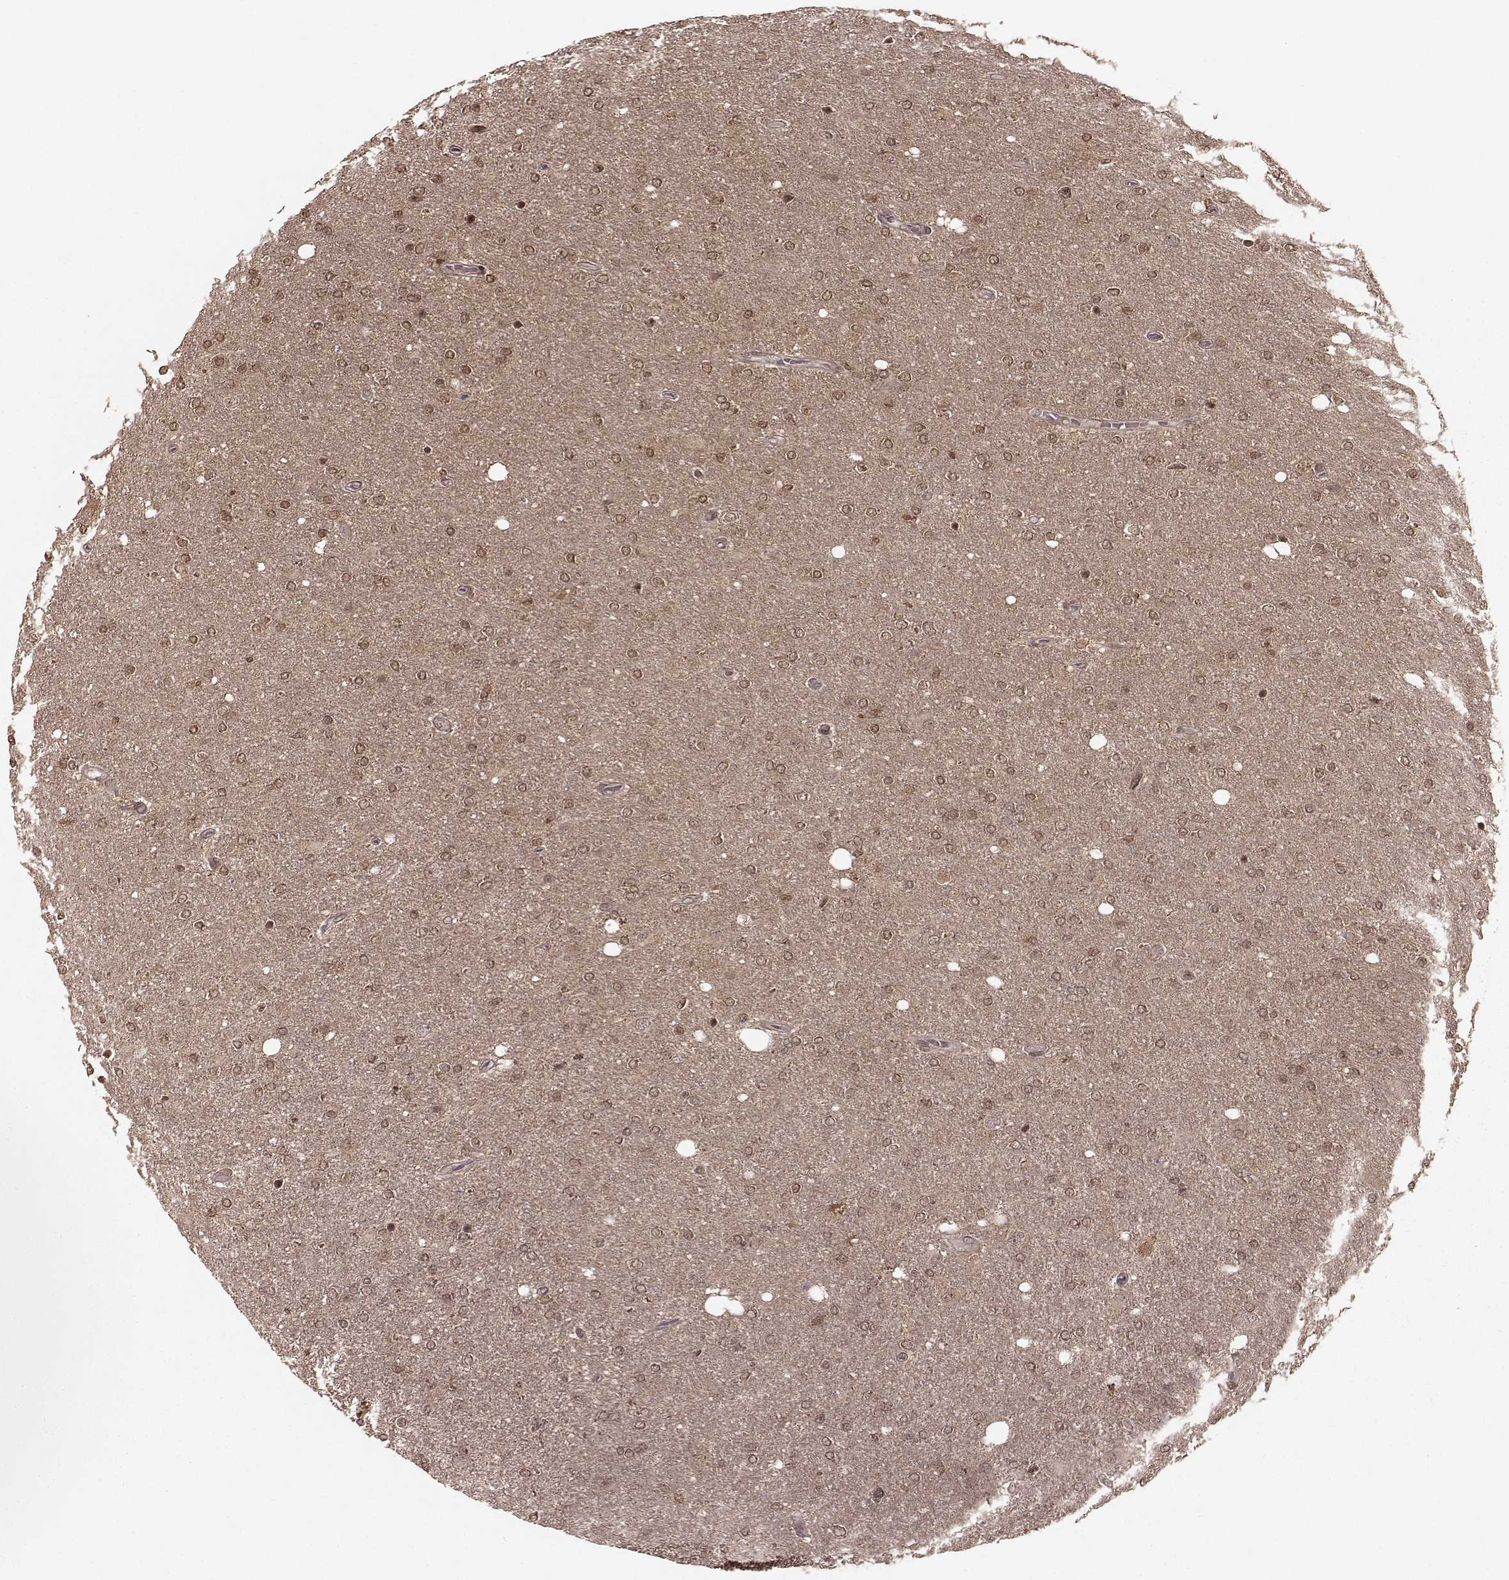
{"staining": {"intensity": "moderate", "quantity": "25%-75%", "location": "cytoplasmic/membranous,nuclear"}, "tissue": "glioma", "cell_type": "Tumor cells", "image_type": "cancer", "snomed": [{"axis": "morphology", "description": "Glioma, malignant, High grade"}, {"axis": "topography", "description": "Cerebral cortex"}], "caption": "Glioma stained with immunohistochemistry exhibits moderate cytoplasmic/membranous and nuclear positivity in about 25%-75% of tumor cells. Using DAB (brown) and hematoxylin (blue) stains, captured at high magnification using brightfield microscopy.", "gene": "GSS", "patient": {"sex": "male", "age": 70}}